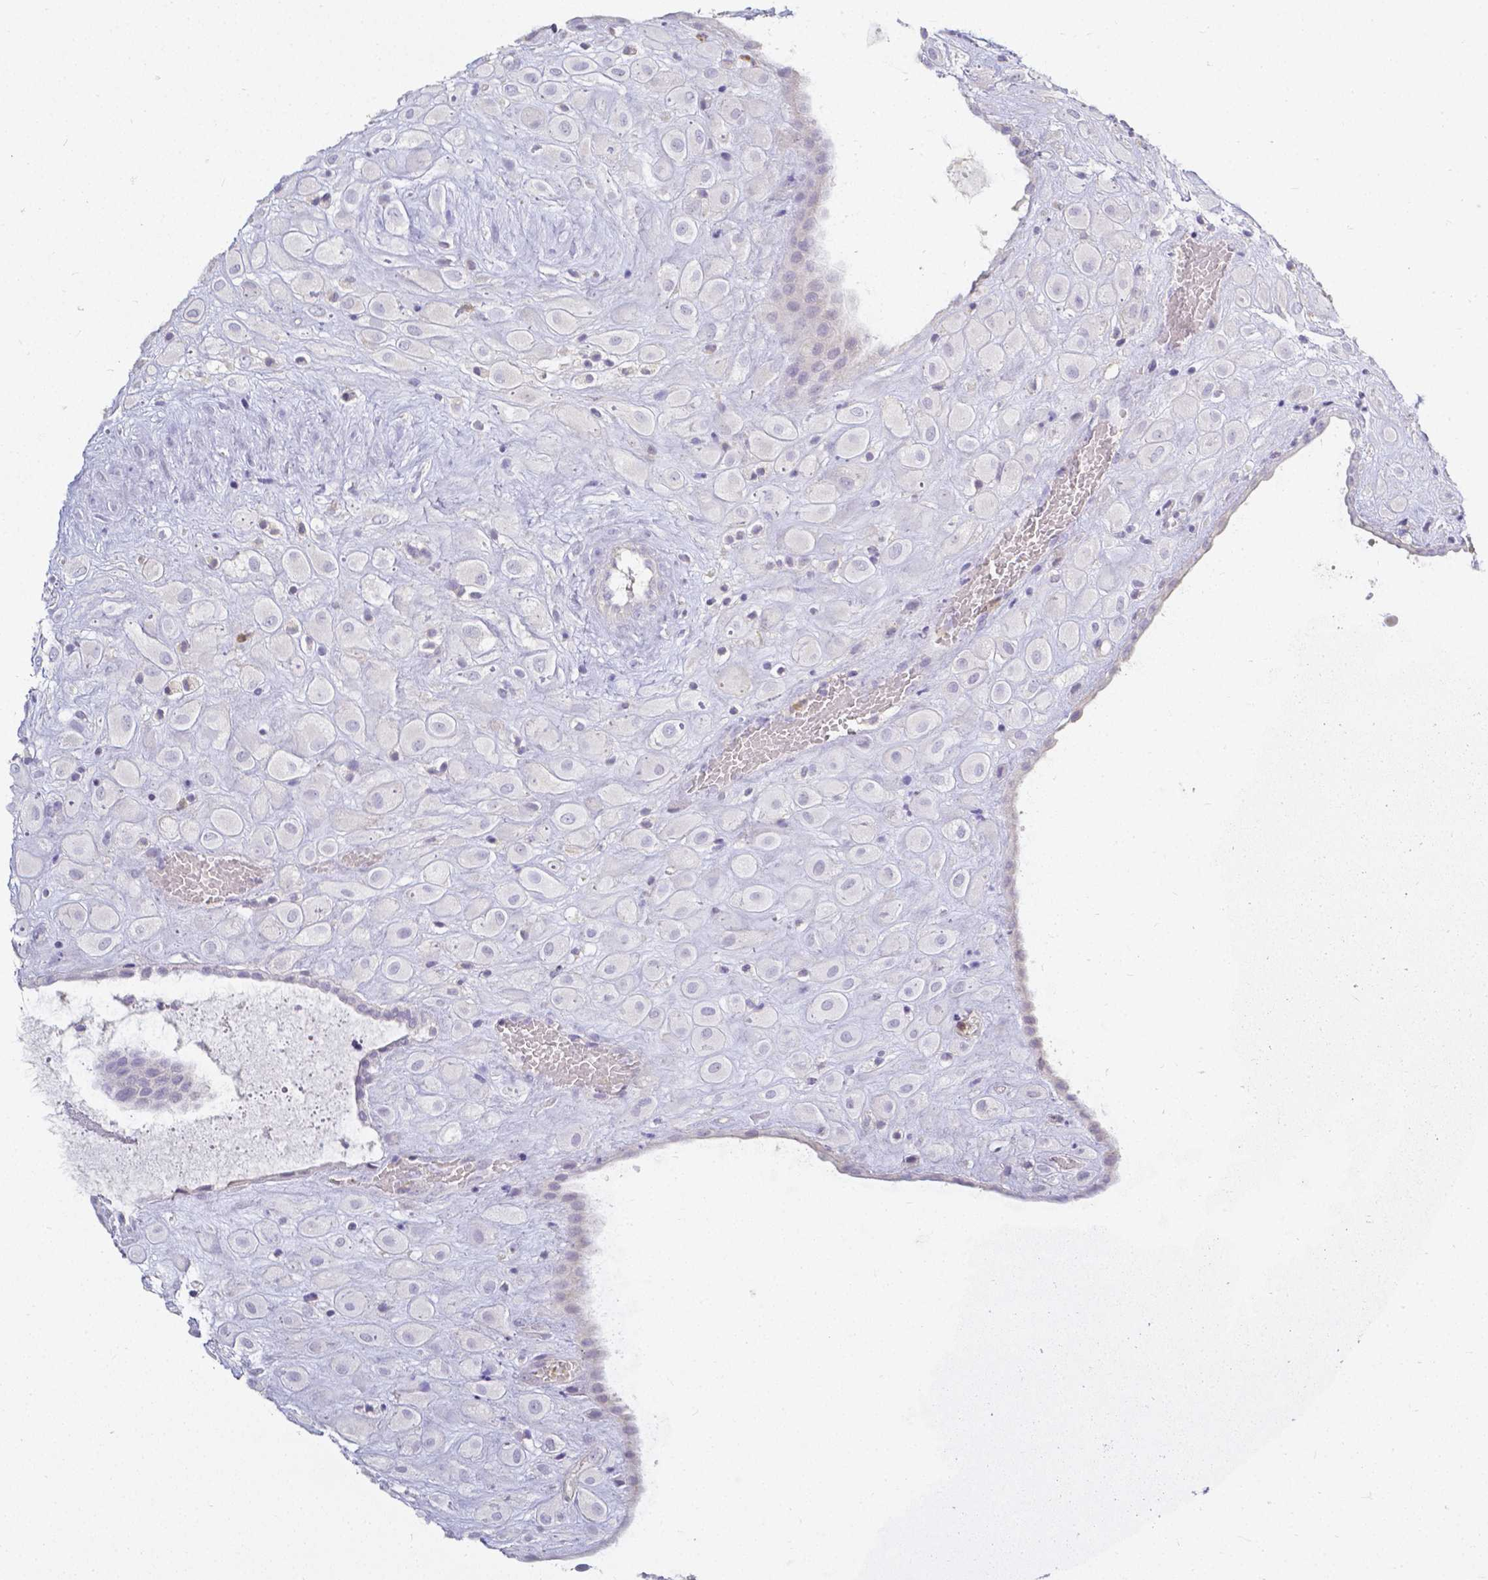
{"staining": {"intensity": "negative", "quantity": "none", "location": "none"}, "tissue": "placenta", "cell_type": "Decidual cells", "image_type": "normal", "snomed": [{"axis": "morphology", "description": "Normal tissue, NOS"}, {"axis": "topography", "description": "Placenta"}], "caption": "The IHC photomicrograph has no significant positivity in decidual cells of placenta.", "gene": "KCNH1", "patient": {"sex": "female", "age": 24}}